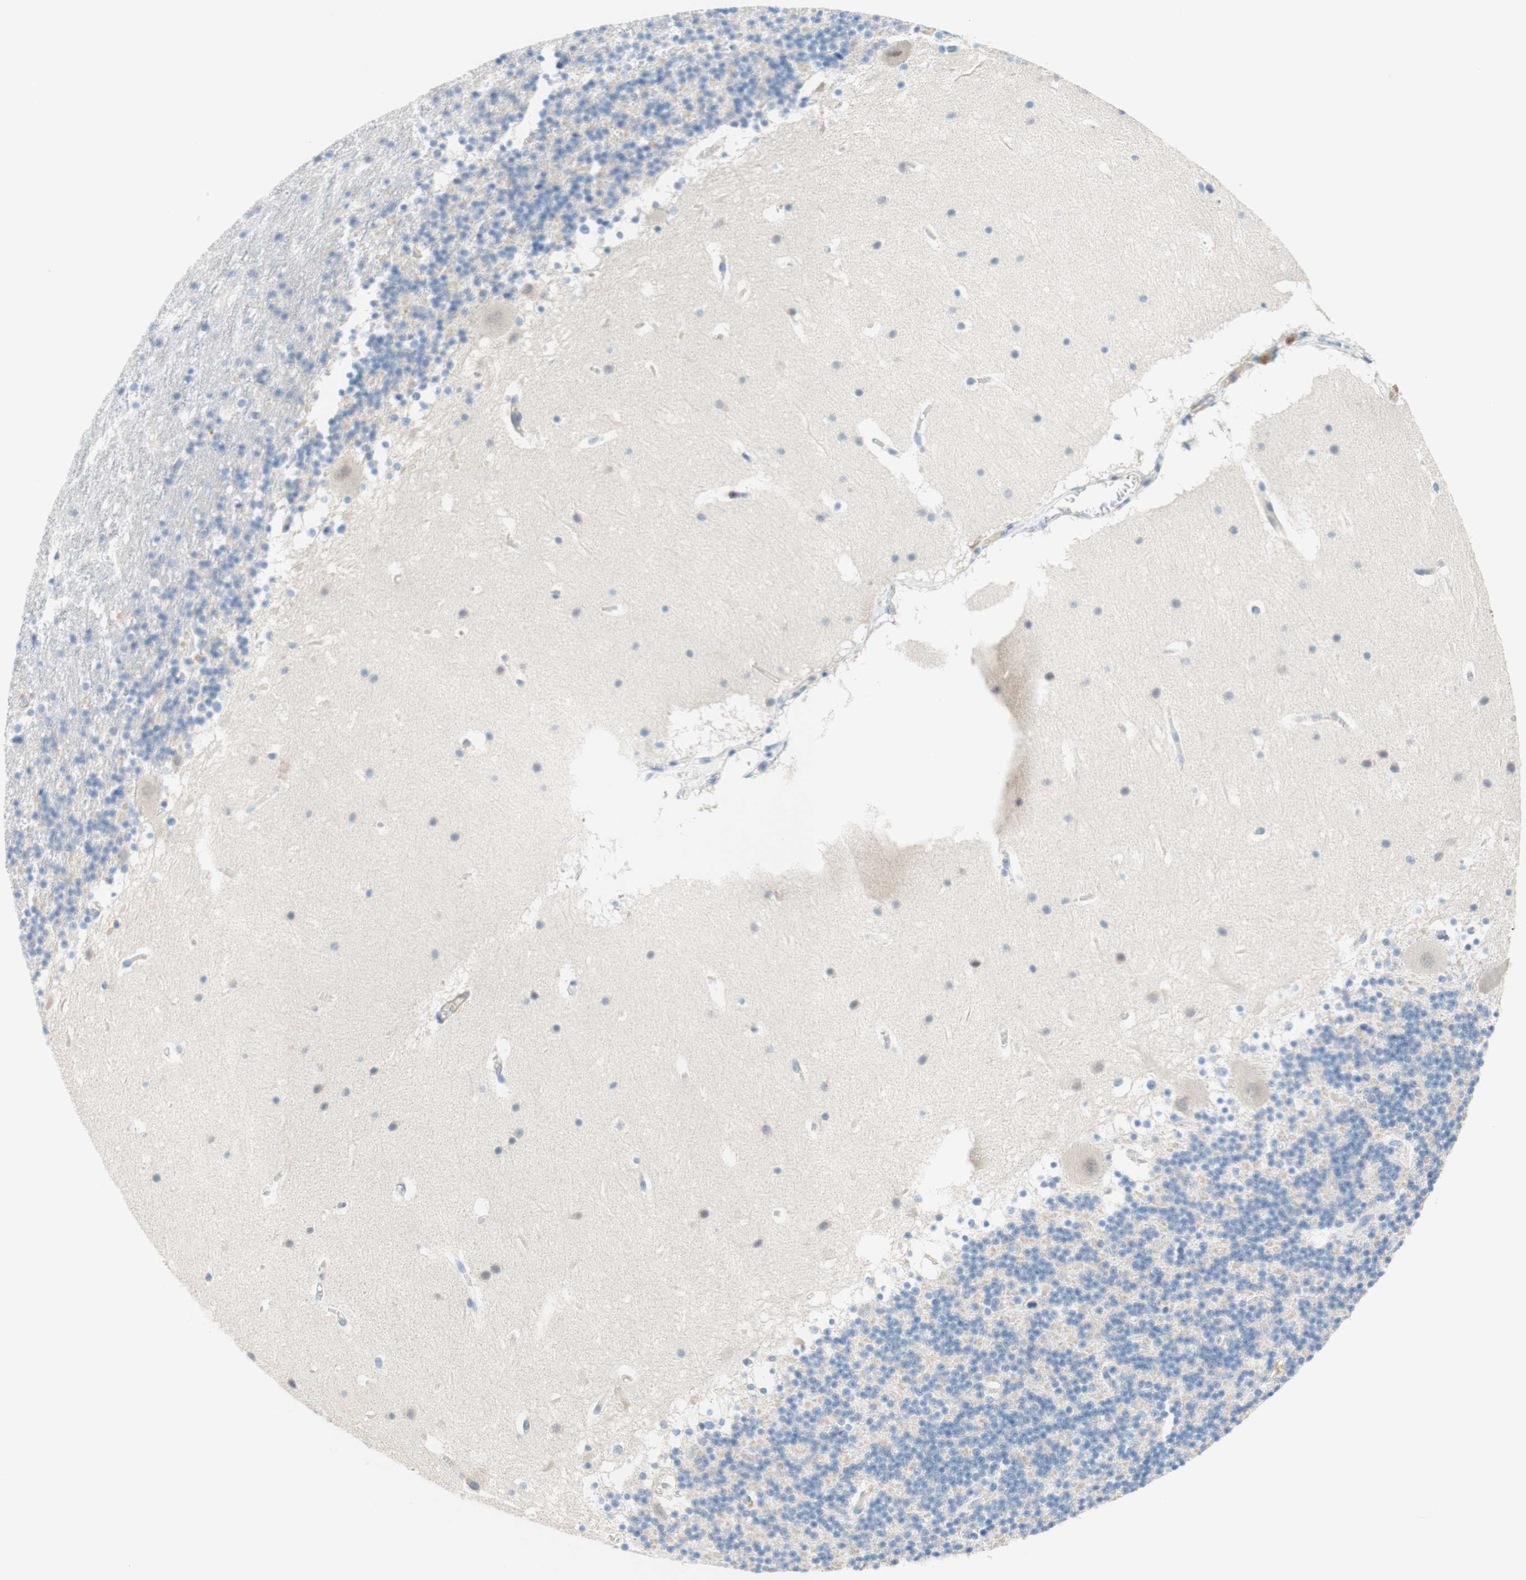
{"staining": {"intensity": "weak", "quantity": "<25%", "location": "cytoplasmic/membranous"}, "tissue": "cerebellum", "cell_type": "Cells in granular layer", "image_type": "normal", "snomed": [{"axis": "morphology", "description": "Normal tissue, NOS"}, {"axis": "topography", "description": "Cerebellum"}], "caption": "This is an immunohistochemistry photomicrograph of normal human cerebellum. There is no staining in cells in granular layer.", "gene": "ENTREP2", "patient": {"sex": "male", "age": 45}}